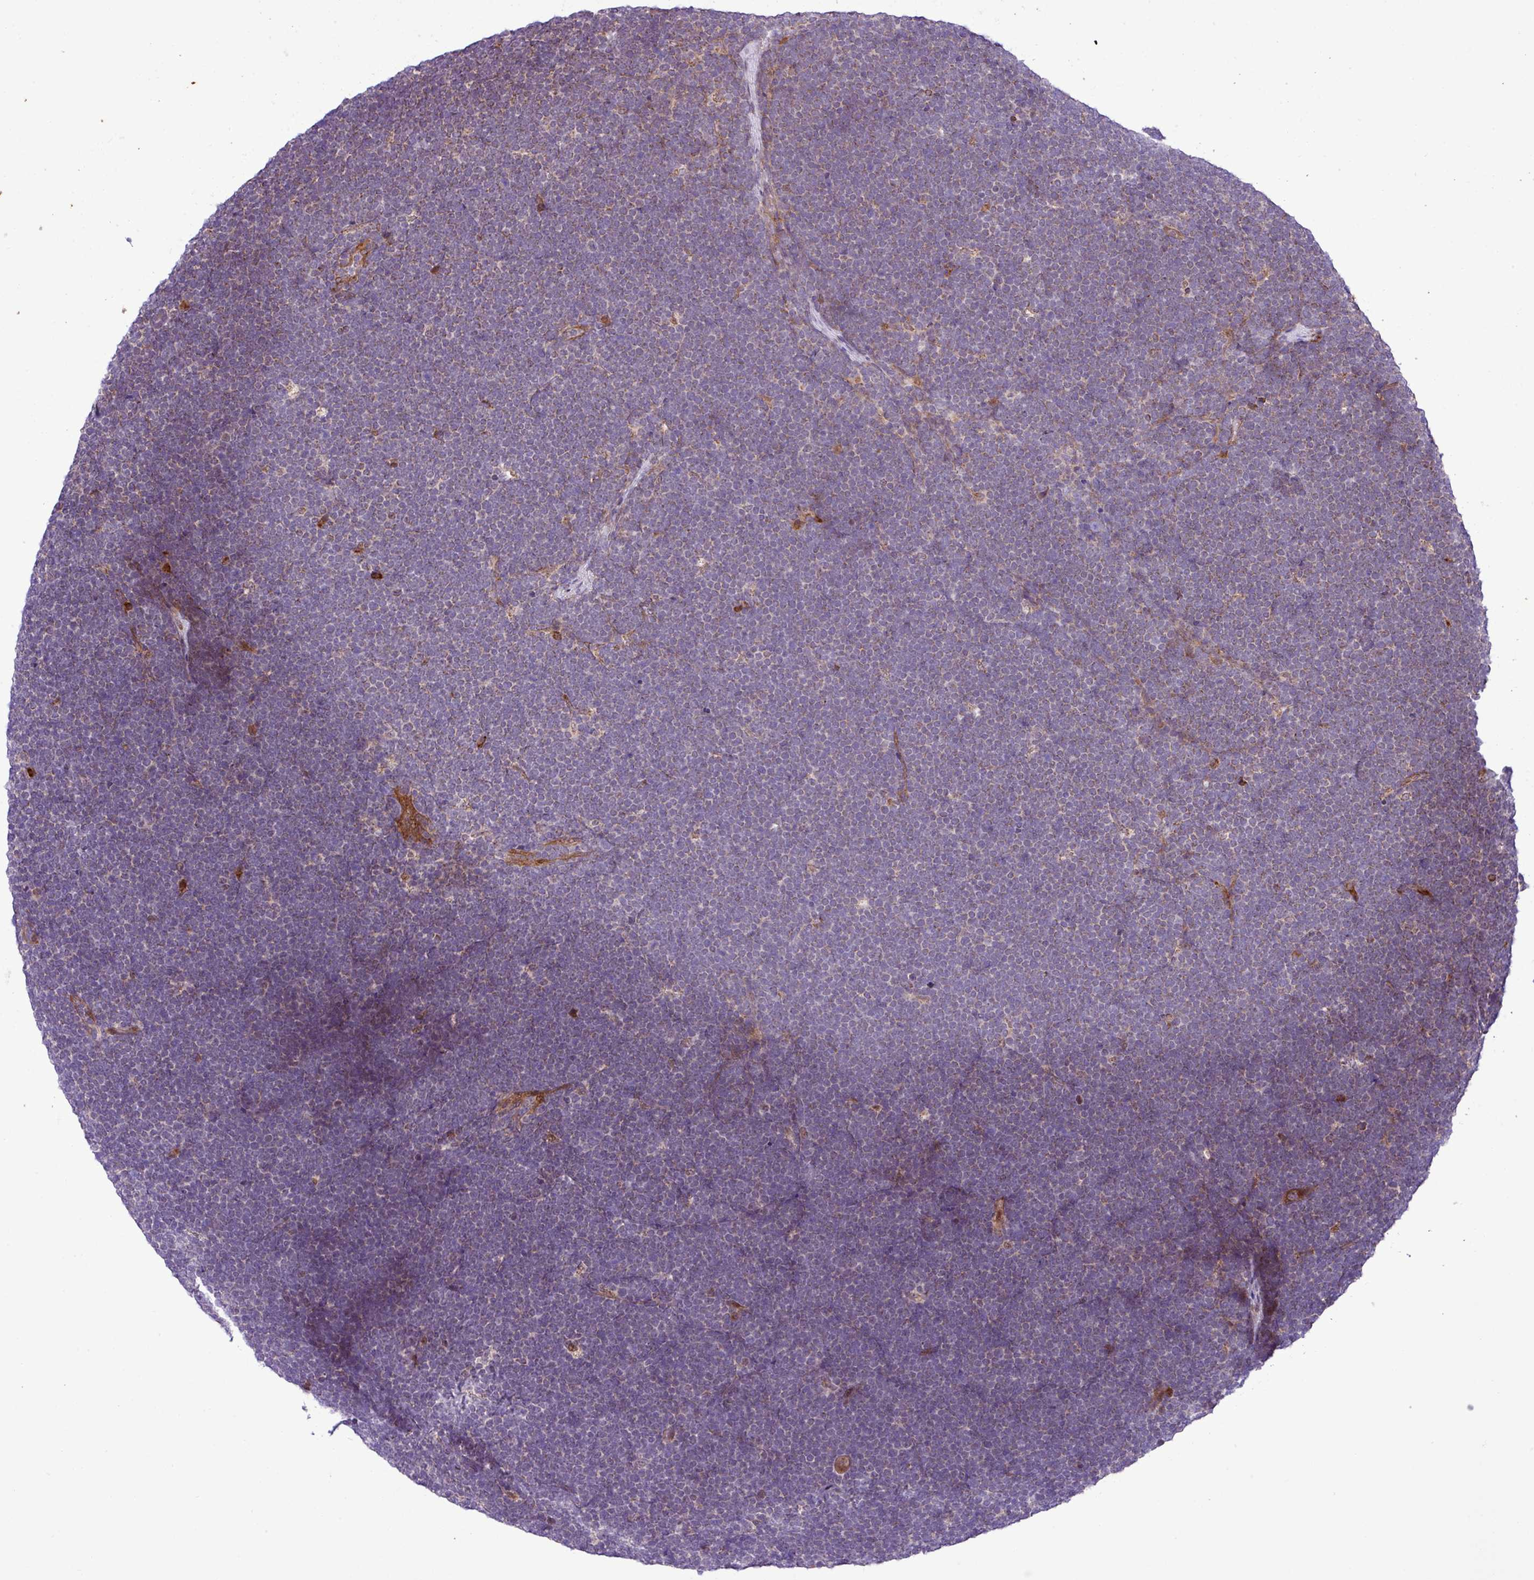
{"staining": {"intensity": "negative", "quantity": "none", "location": "none"}, "tissue": "lymphoma", "cell_type": "Tumor cells", "image_type": "cancer", "snomed": [{"axis": "morphology", "description": "Malignant lymphoma, non-Hodgkin's type, High grade"}, {"axis": "topography", "description": "Lymph node"}], "caption": "Tumor cells are negative for brown protein staining in lymphoma. Brightfield microscopy of IHC stained with DAB (3,3'-diaminobenzidine) (brown) and hematoxylin (blue), captured at high magnification.", "gene": "B3GNT9", "patient": {"sex": "male", "age": 13}}